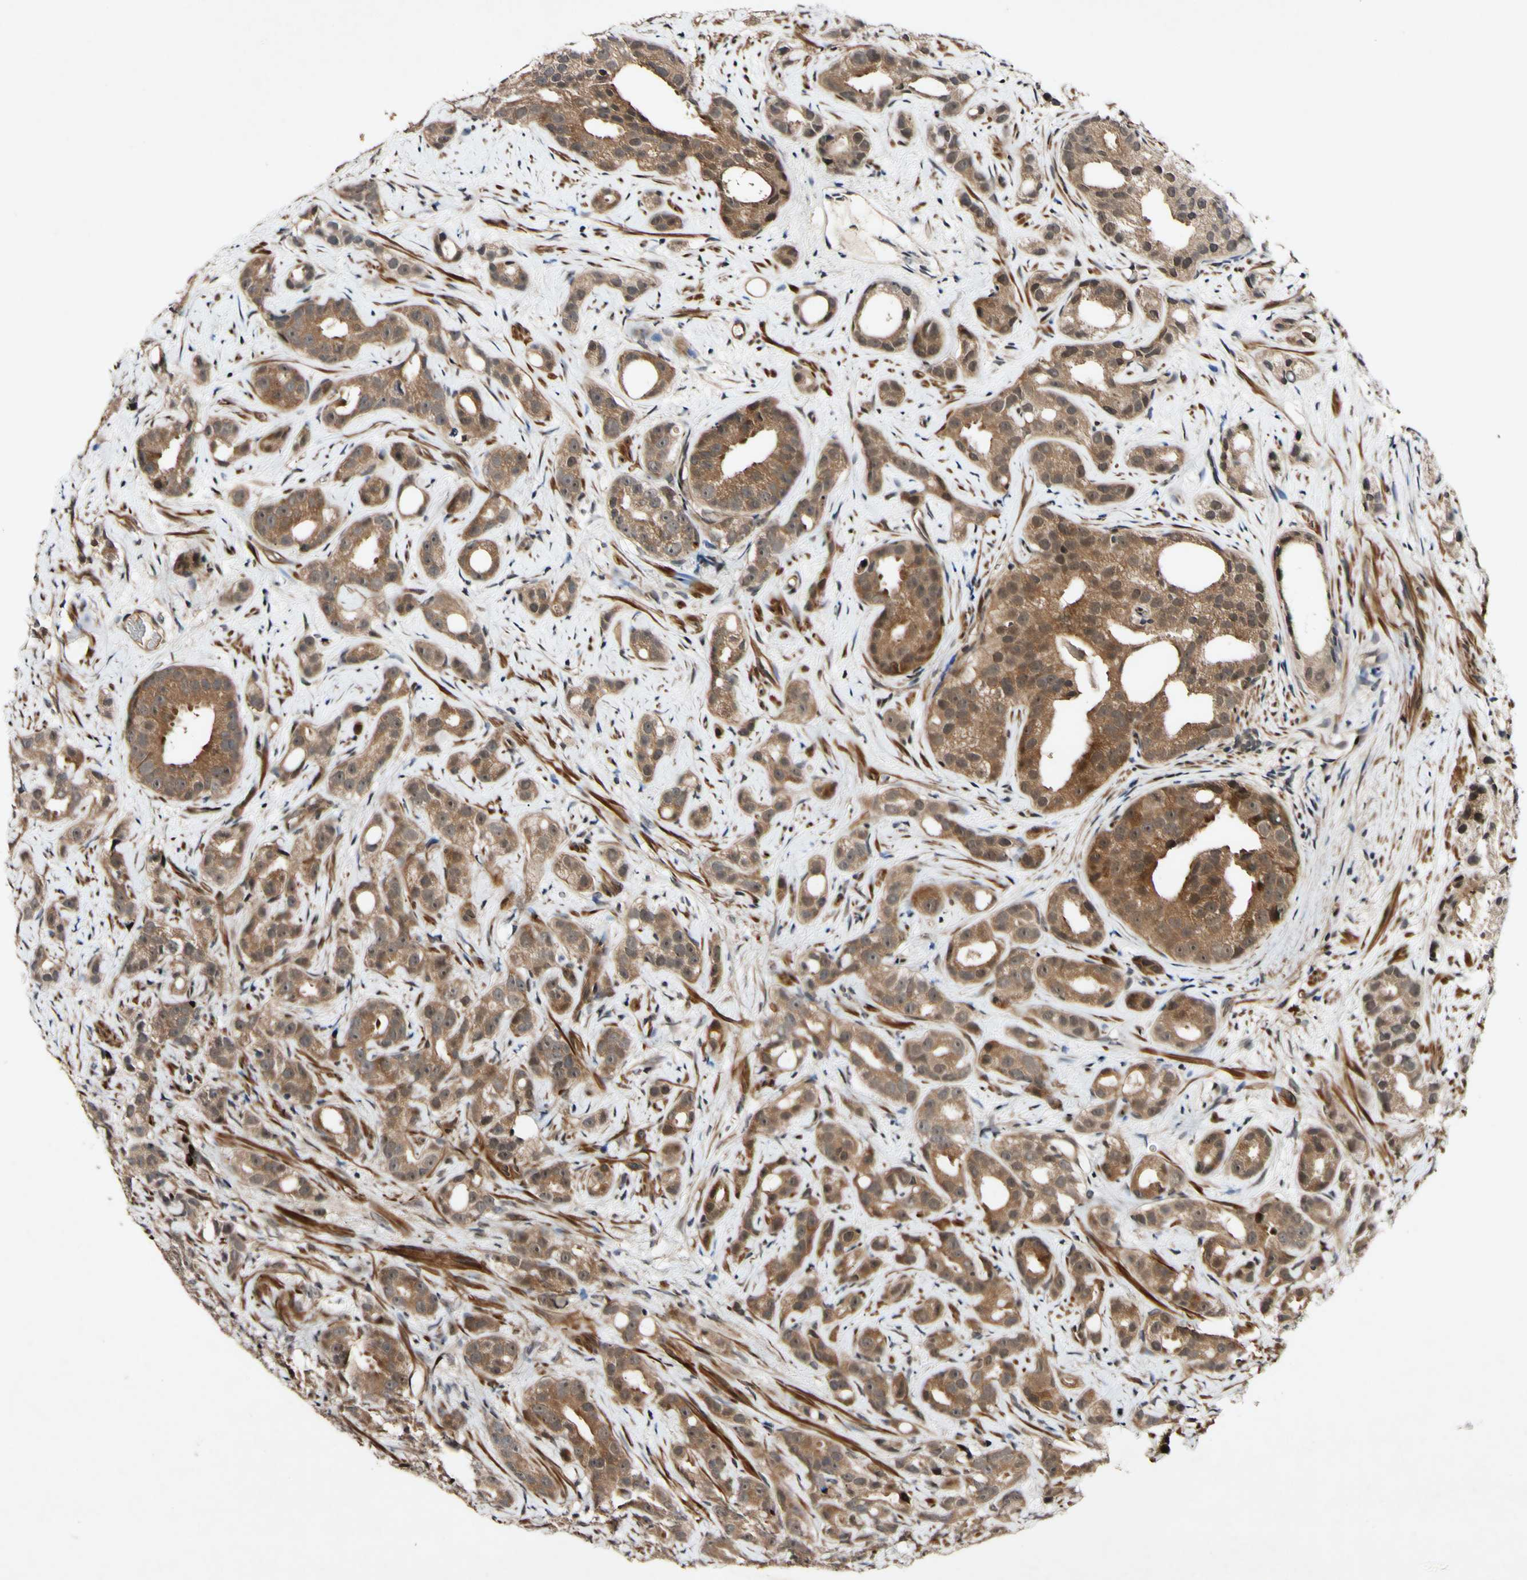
{"staining": {"intensity": "moderate", "quantity": ">75%", "location": "cytoplasmic/membranous,nuclear"}, "tissue": "prostate cancer", "cell_type": "Tumor cells", "image_type": "cancer", "snomed": [{"axis": "morphology", "description": "Adenocarcinoma, Low grade"}, {"axis": "topography", "description": "Prostate"}], "caption": "Immunohistochemical staining of human prostate adenocarcinoma (low-grade) displays medium levels of moderate cytoplasmic/membranous and nuclear staining in about >75% of tumor cells.", "gene": "CSNK1E", "patient": {"sex": "male", "age": 89}}